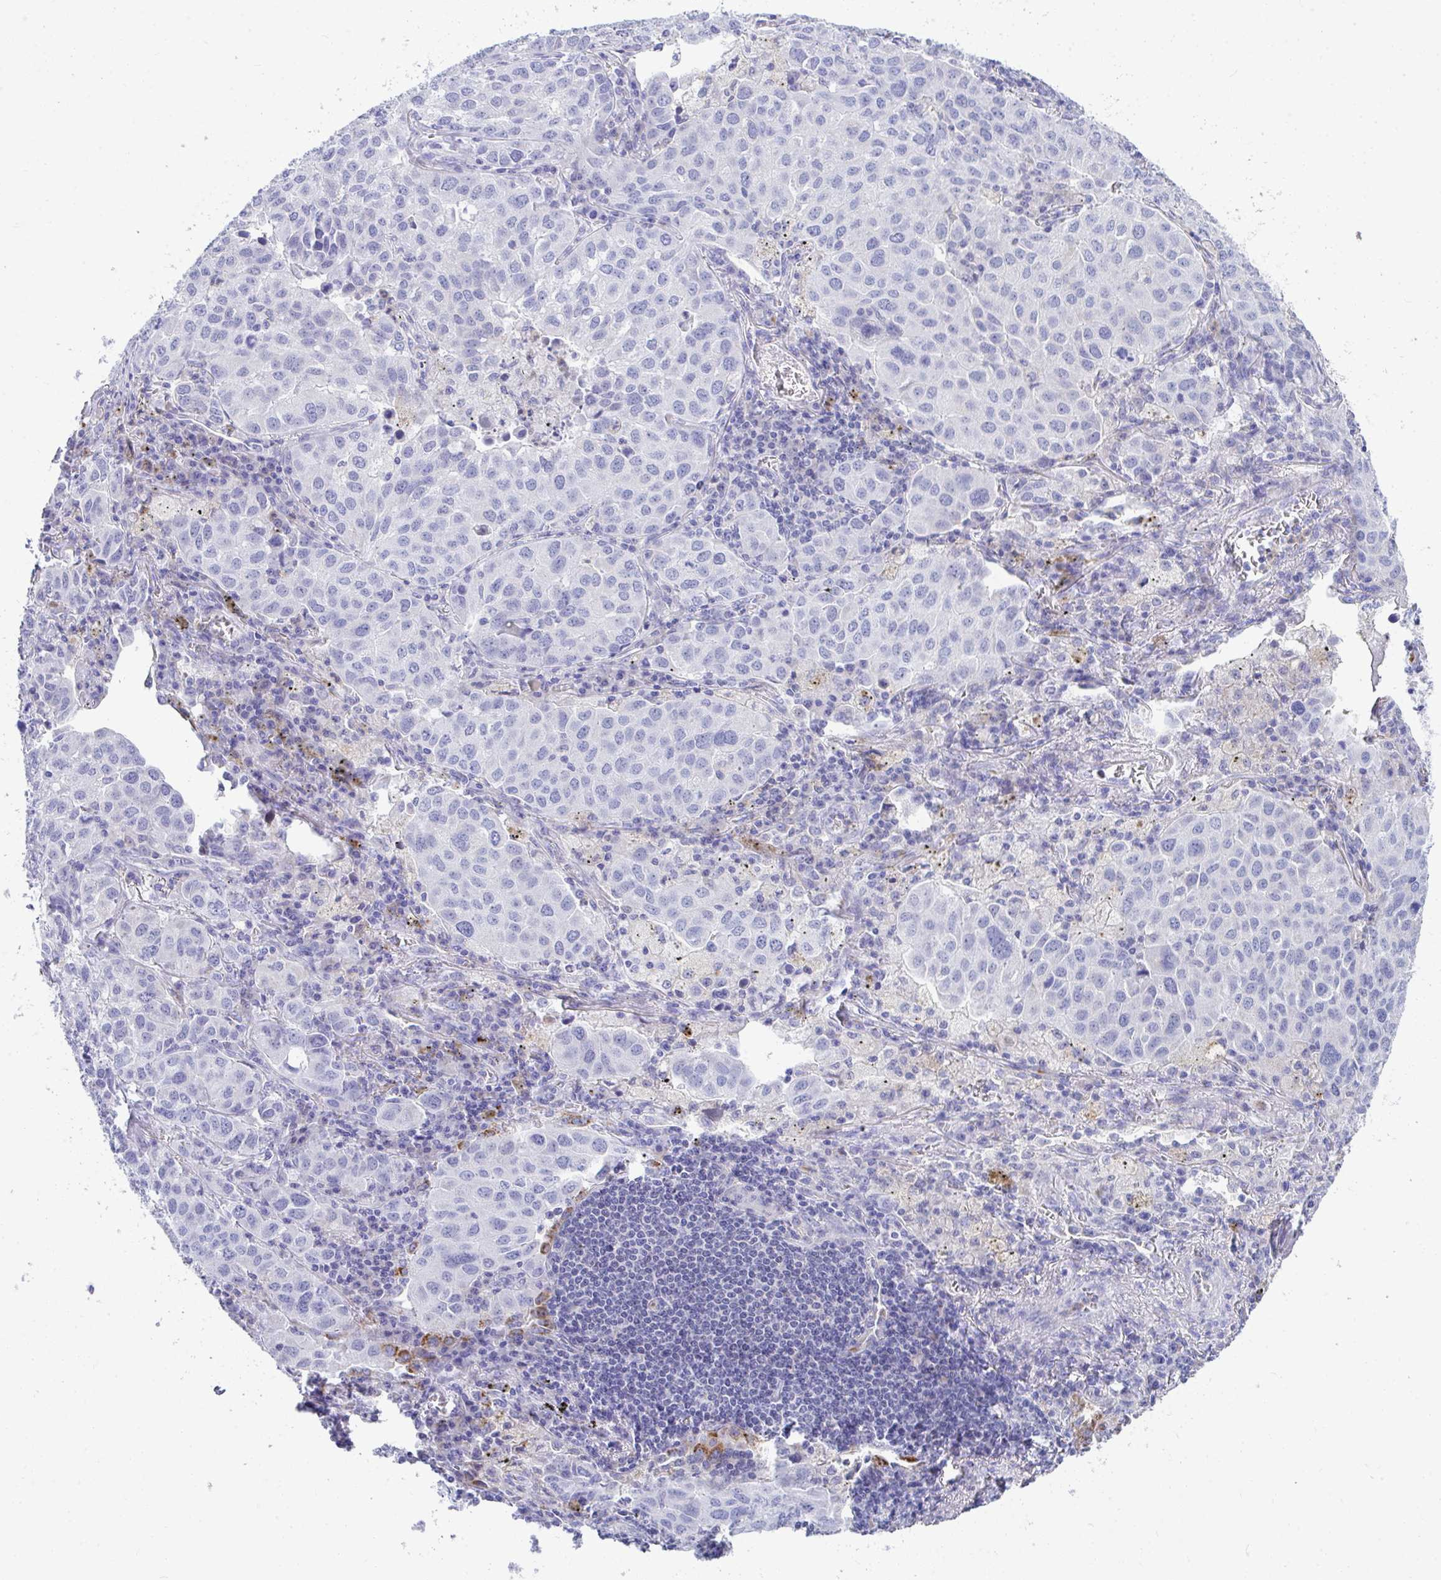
{"staining": {"intensity": "negative", "quantity": "none", "location": "none"}, "tissue": "lung cancer", "cell_type": "Tumor cells", "image_type": "cancer", "snomed": [{"axis": "morphology", "description": "Adenocarcinoma, NOS"}, {"axis": "morphology", "description": "Adenocarcinoma, metastatic, NOS"}, {"axis": "topography", "description": "Lymph node"}, {"axis": "topography", "description": "Lung"}], "caption": "Image shows no protein positivity in tumor cells of lung cancer tissue.", "gene": "COA5", "patient": {"sex": "female", "age": 65}}